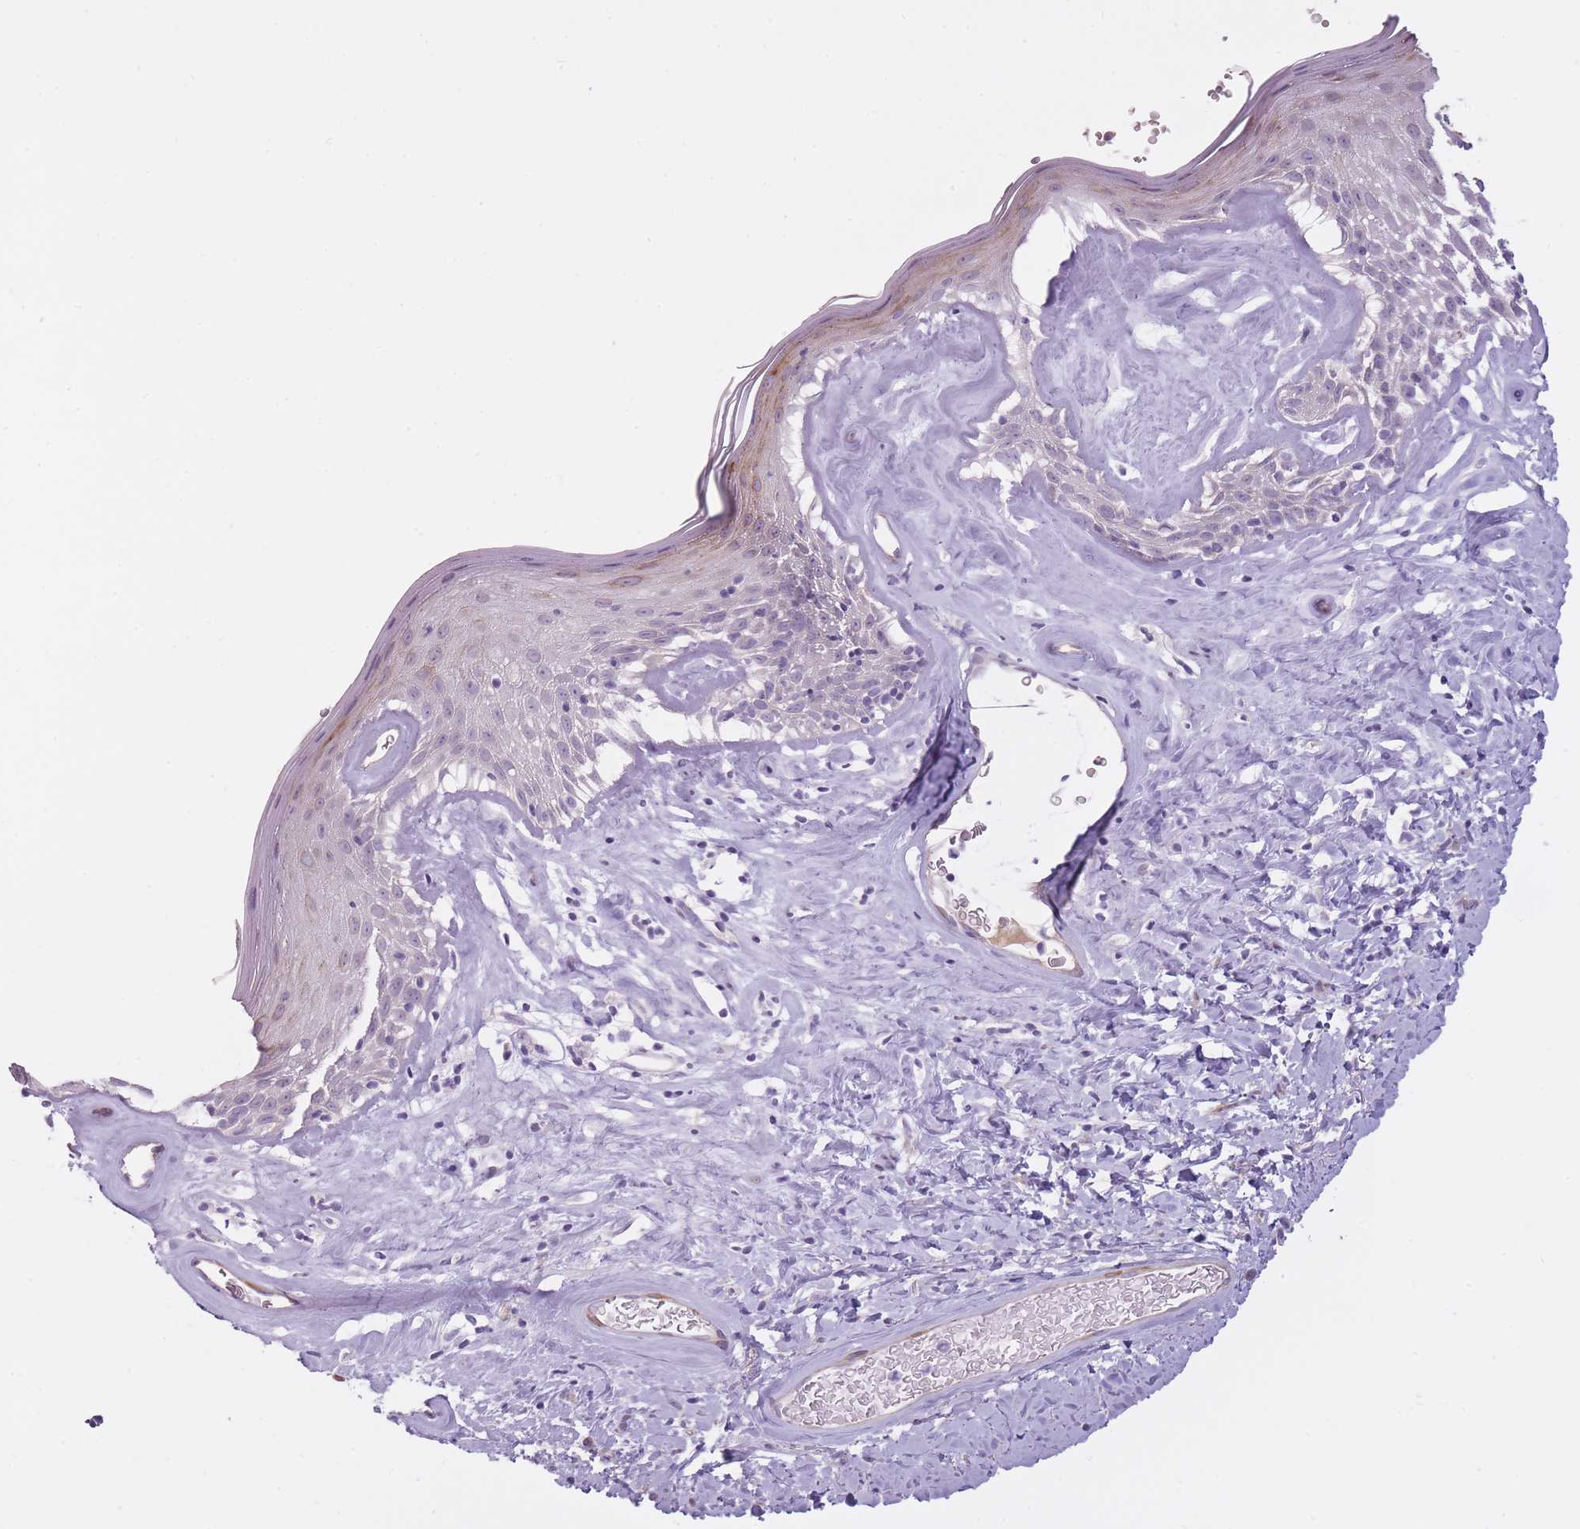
{"staining": {"intensity": "moderate", "quantity": "<25%", "location": "cytoplasmic/membranous"}, "tissue": "skin", "cell_type": "Epidermal cells", "image_type": "normal", "snomed": [{"axis": "morphology", "description": "Normal tissue, NOS"}, {"axis": "morphology", "description": "Inflammation, NOS"}, {"axis": "topography", "description": "Vulva"}], "caption": "The immunohistochemical stain labels moderate cytoplasmic/membranous staining in epidermal cells of benign skin.", "gene": "PGRMC2", "patient": {"sex": "female", "age": 86}}